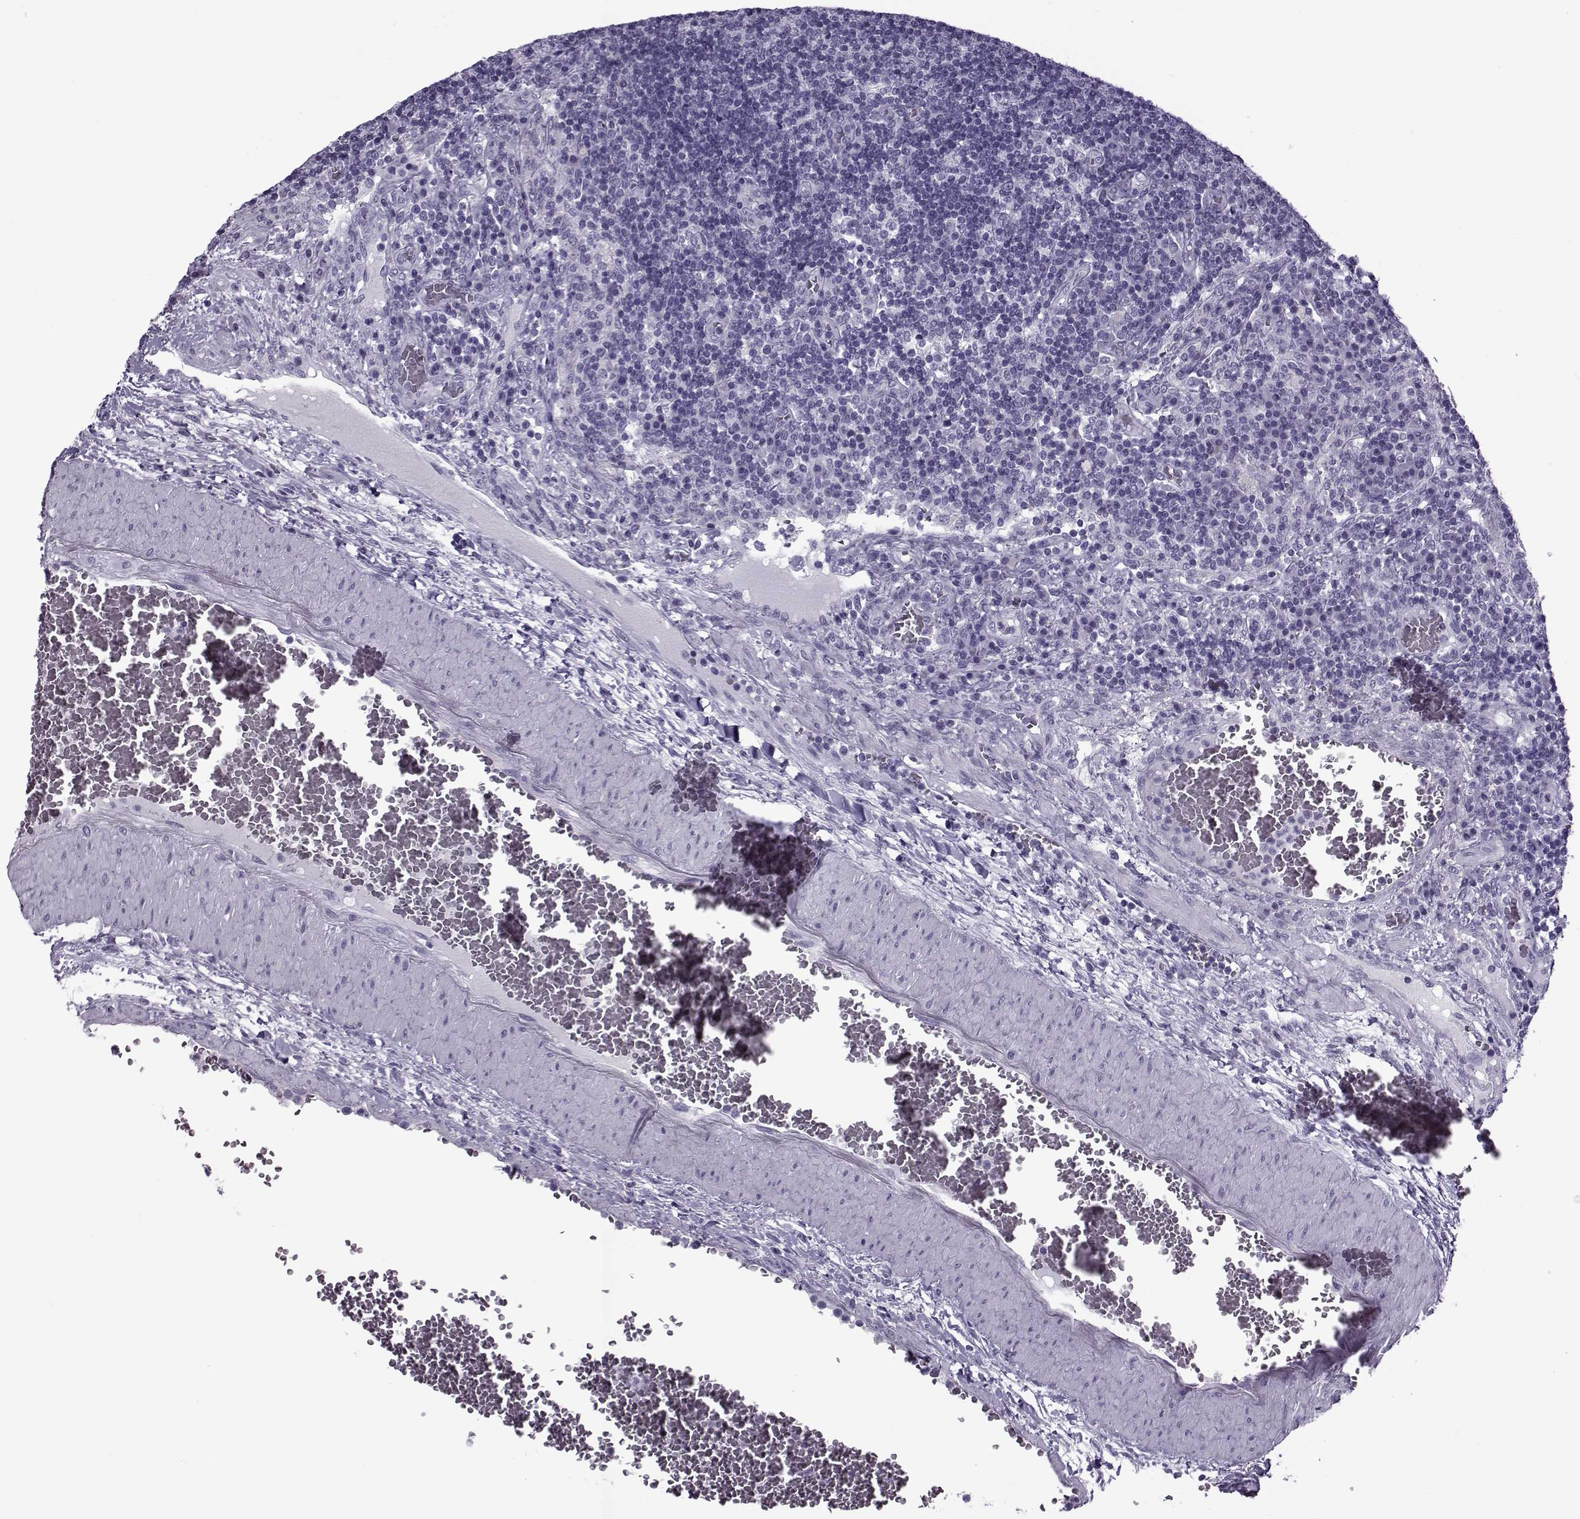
{"staining": {"intensity": "negative", "quantity": "none", "location": "none"}, "tissue": "lymph node", "cell_type": "Germinal center cells", "image_type": "normal", "snomed": [{"axis": "morphology", "description": "Normal tissue, NOS"}, {"axis": "topography", "description": "Lymph node"}], "caption": "Germinal center cells show no significant protein positivity in benign lymph node.", "gene": "OIP5", "patient": {"sex": "male", "age": 63}}